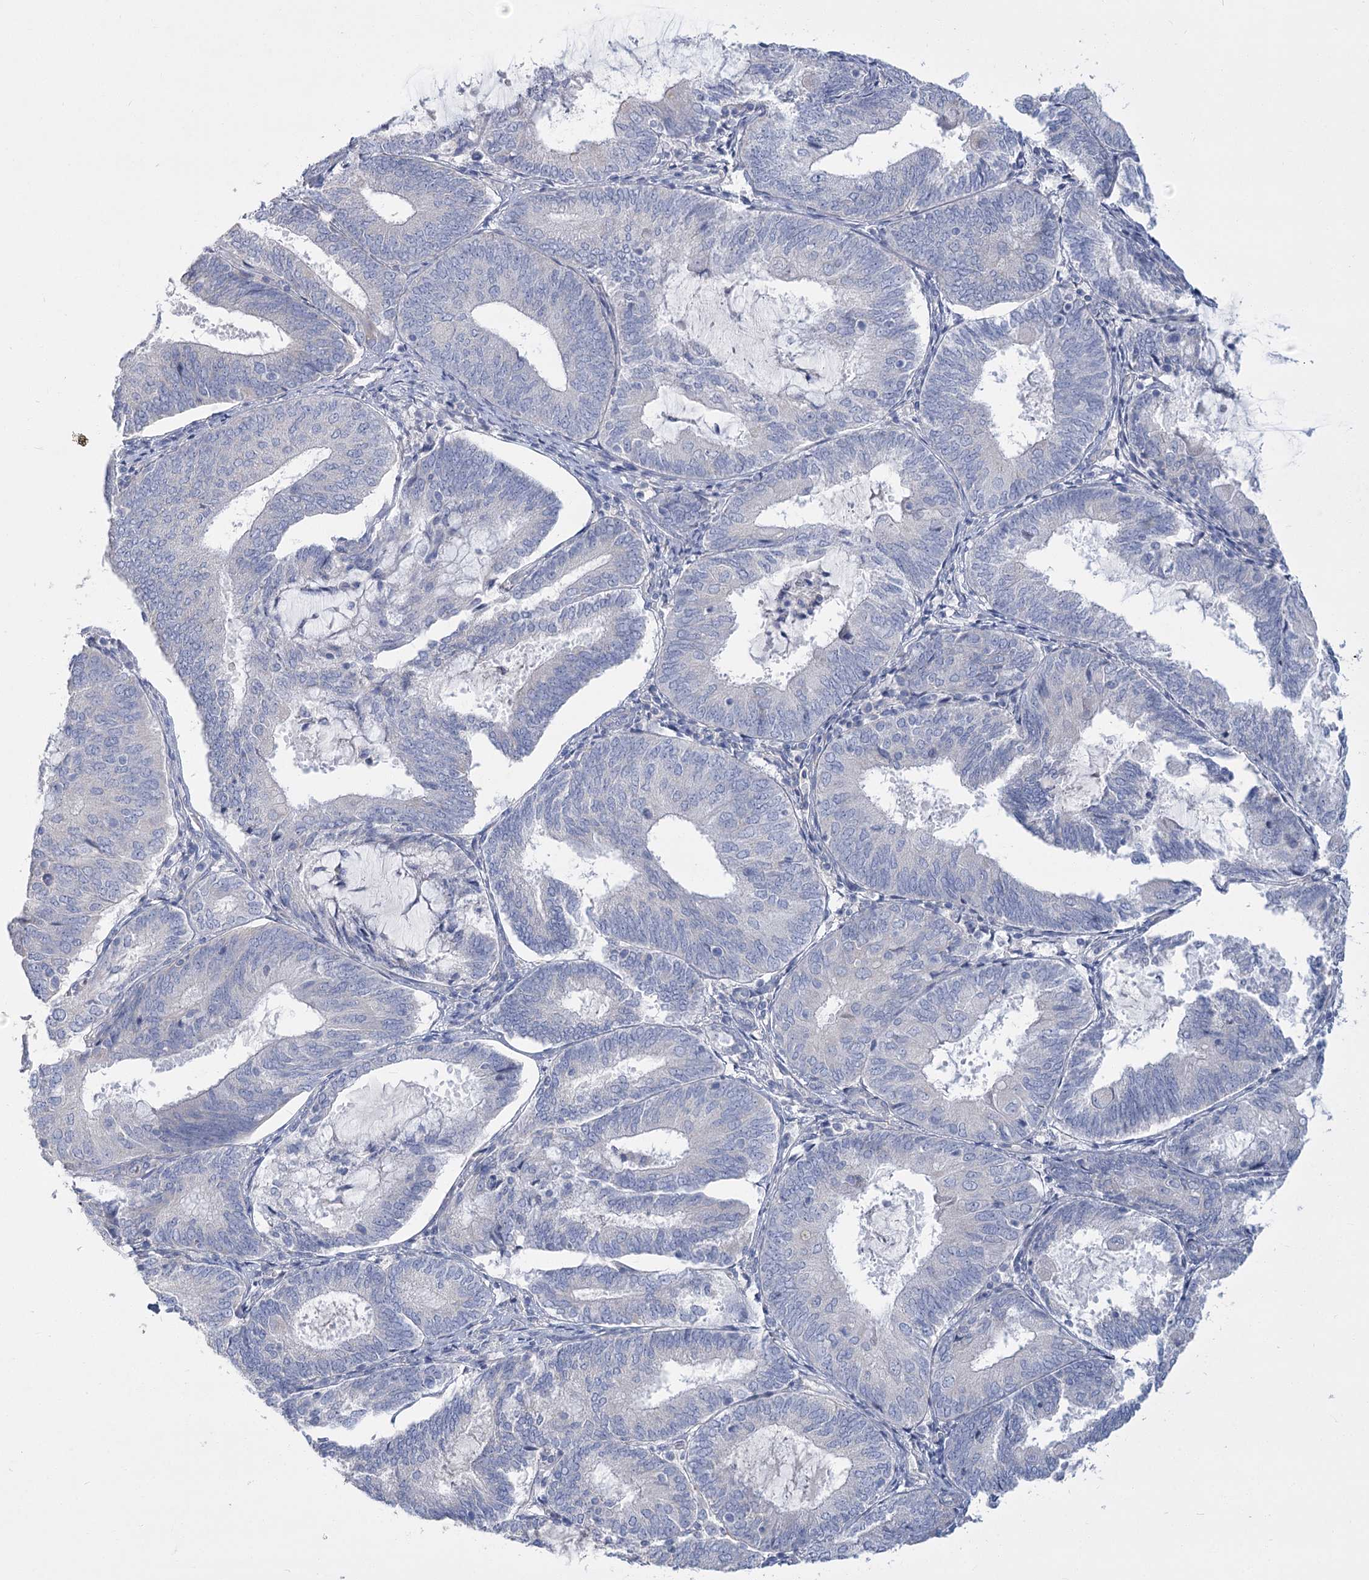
{"staining": {"intensity": "negative", "quantity": "none", "location": "none"}, "tissue": "endometrial cancer", "cell_type": "Tumor cells", "image_type": "cancer", "snomed": [{"axis": "morphology", "description": "Adenocarcinoma, NOS"}, {"axis": "topography", "description": "Endometrium"}], "caption": "Protein analysis of endometrial cancer reveals no significant positivity in tumor cells. The staining is performed using DAB (3,3'-diaminobenzidine) brown chromogen with nuclei counter-stained in using hematoxylin.", "gene": "SLC9A3", "patient": {"sex": "female", "age": 81}}